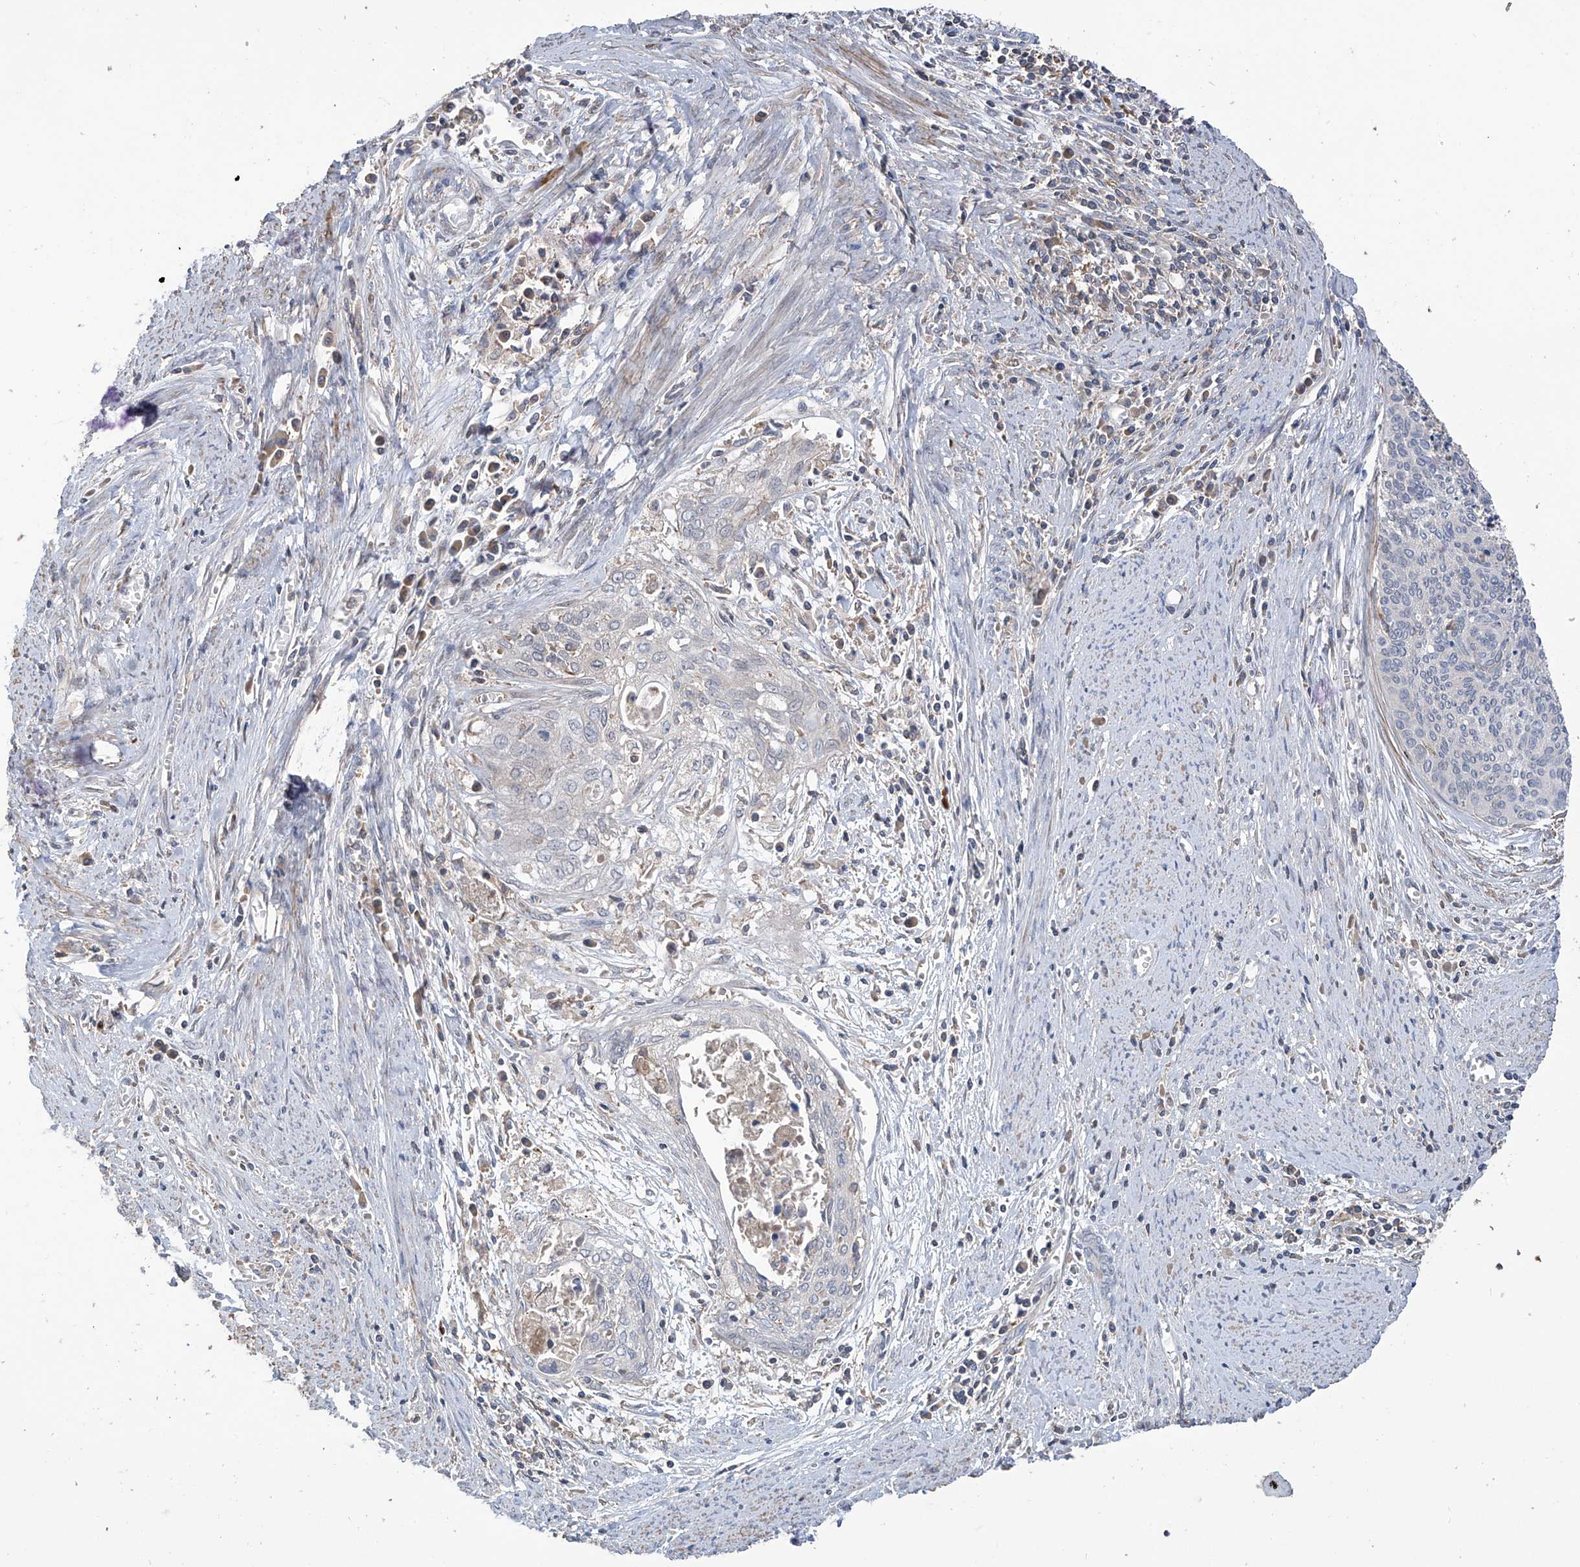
{"staining": {"intensity": "negative", "quantity": "none", "location": "none"}, "tissue": "cervical cancer", "cell_type": "Tumor cells", "image_type": "cancer", "snomed": [{"axis": "morphology", "description": "Squamous cell carcinoma, NOS"}, {"axis": "topography", "description": "Cervix"}], "caption": "DAB (3,3'-diaminobenzidine) immunohistochemical staining of cervical cancer (squamous cell carcinoma) demonstrates no significant expression in tumor cells.", "gene": "SLFN14", "patient": {"sex": "female", "age": 55}}